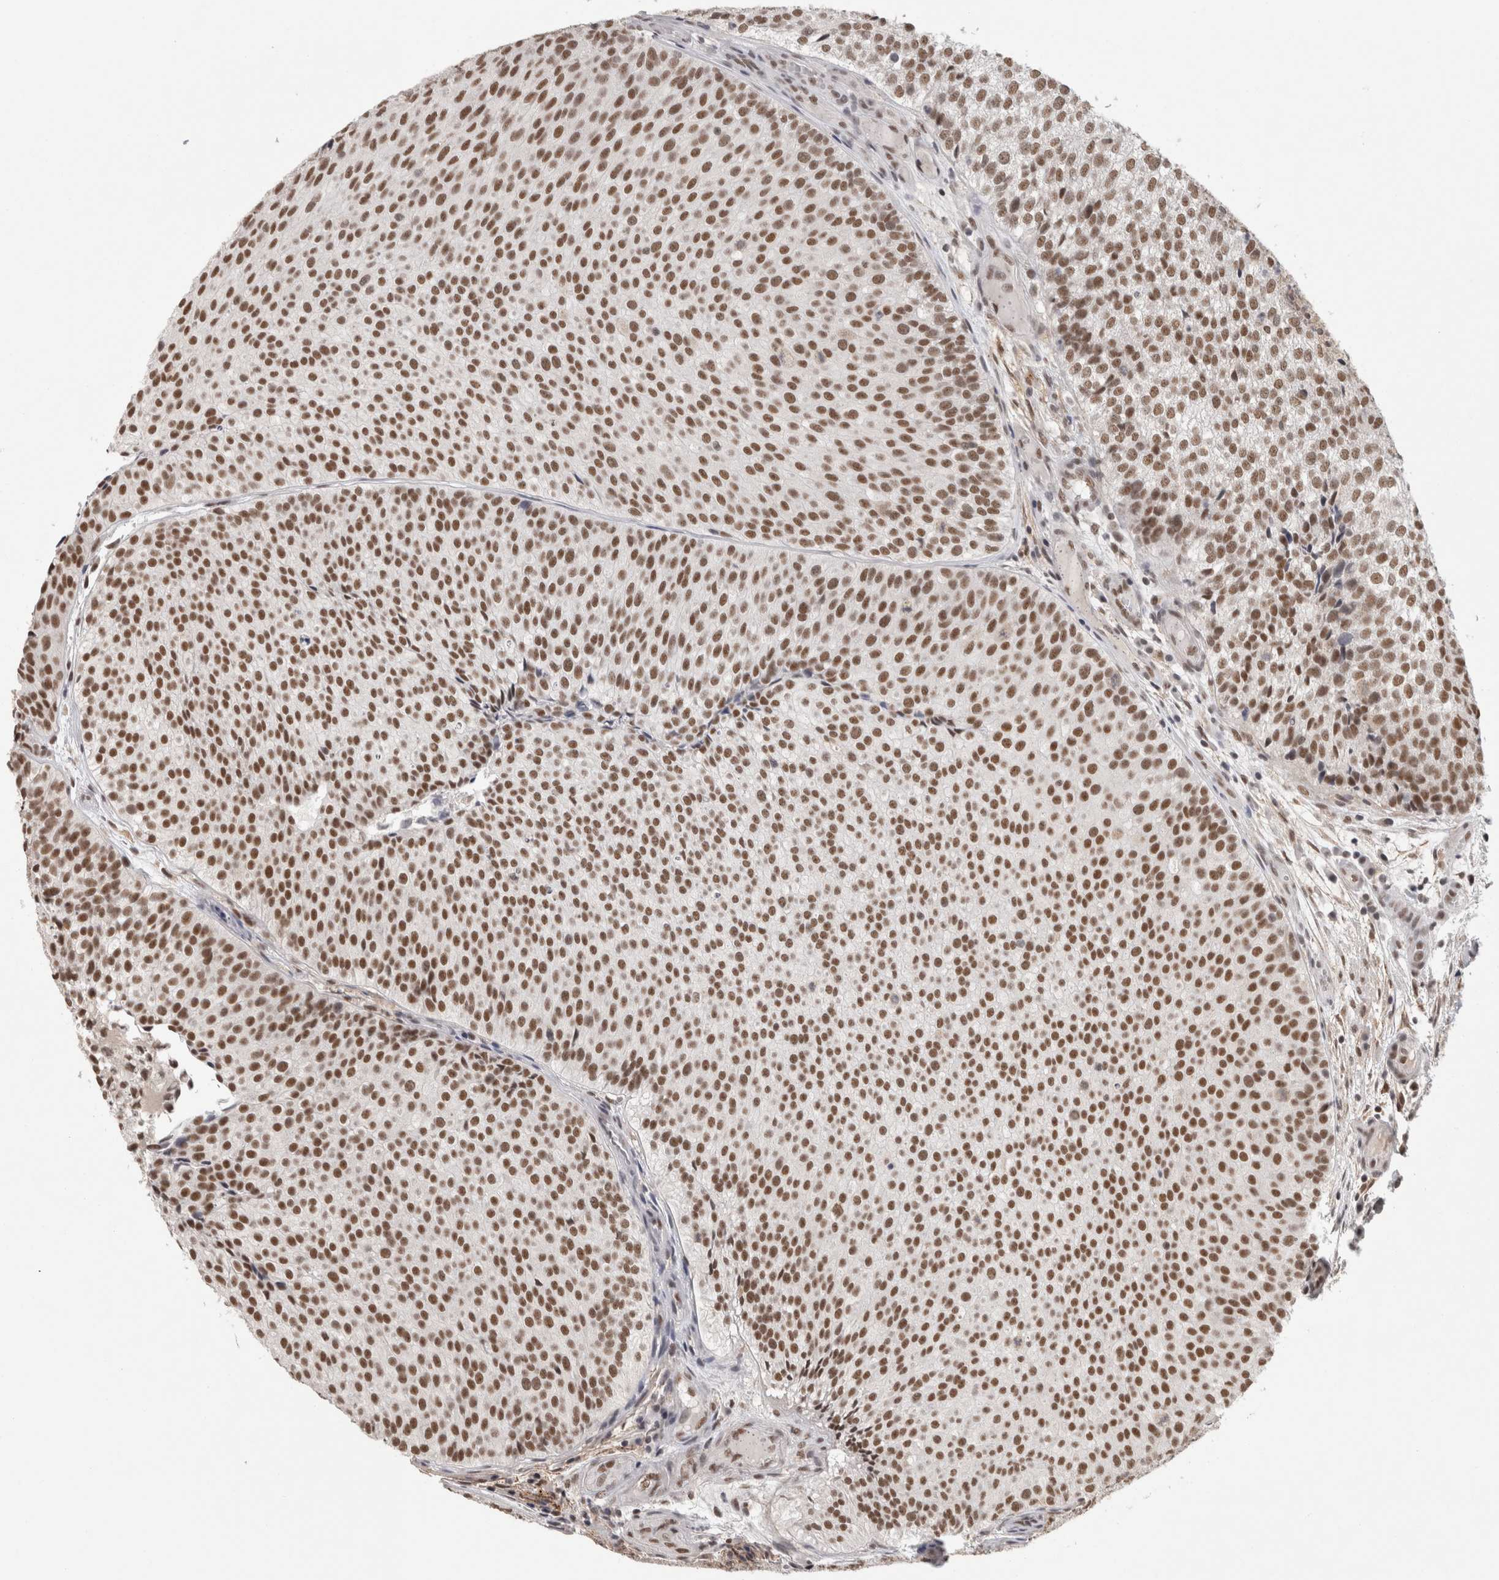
{"staining": {"intensity": "moderate", "quantity": ">75%", "location": "nuclear"}, "tissue": "urothelial cancer", "cell_type": "Tumor cells", "image_type": "cancer", "snomed": [{"axis": "morphology", "description": "Urothelial carcinoma, Low grade"}, {"axis": "topography", "description": "Urinary bladder"}], "caption": "This photomicrograph reveals immunohistochemistry (IHC) staining of urothelial carcinoma (low-grade), with medium moderate nuclear expression in approximately >75% of tumor cells.", "gene": "ZNF830", "patient": {"sex": "male", "age": 86}}